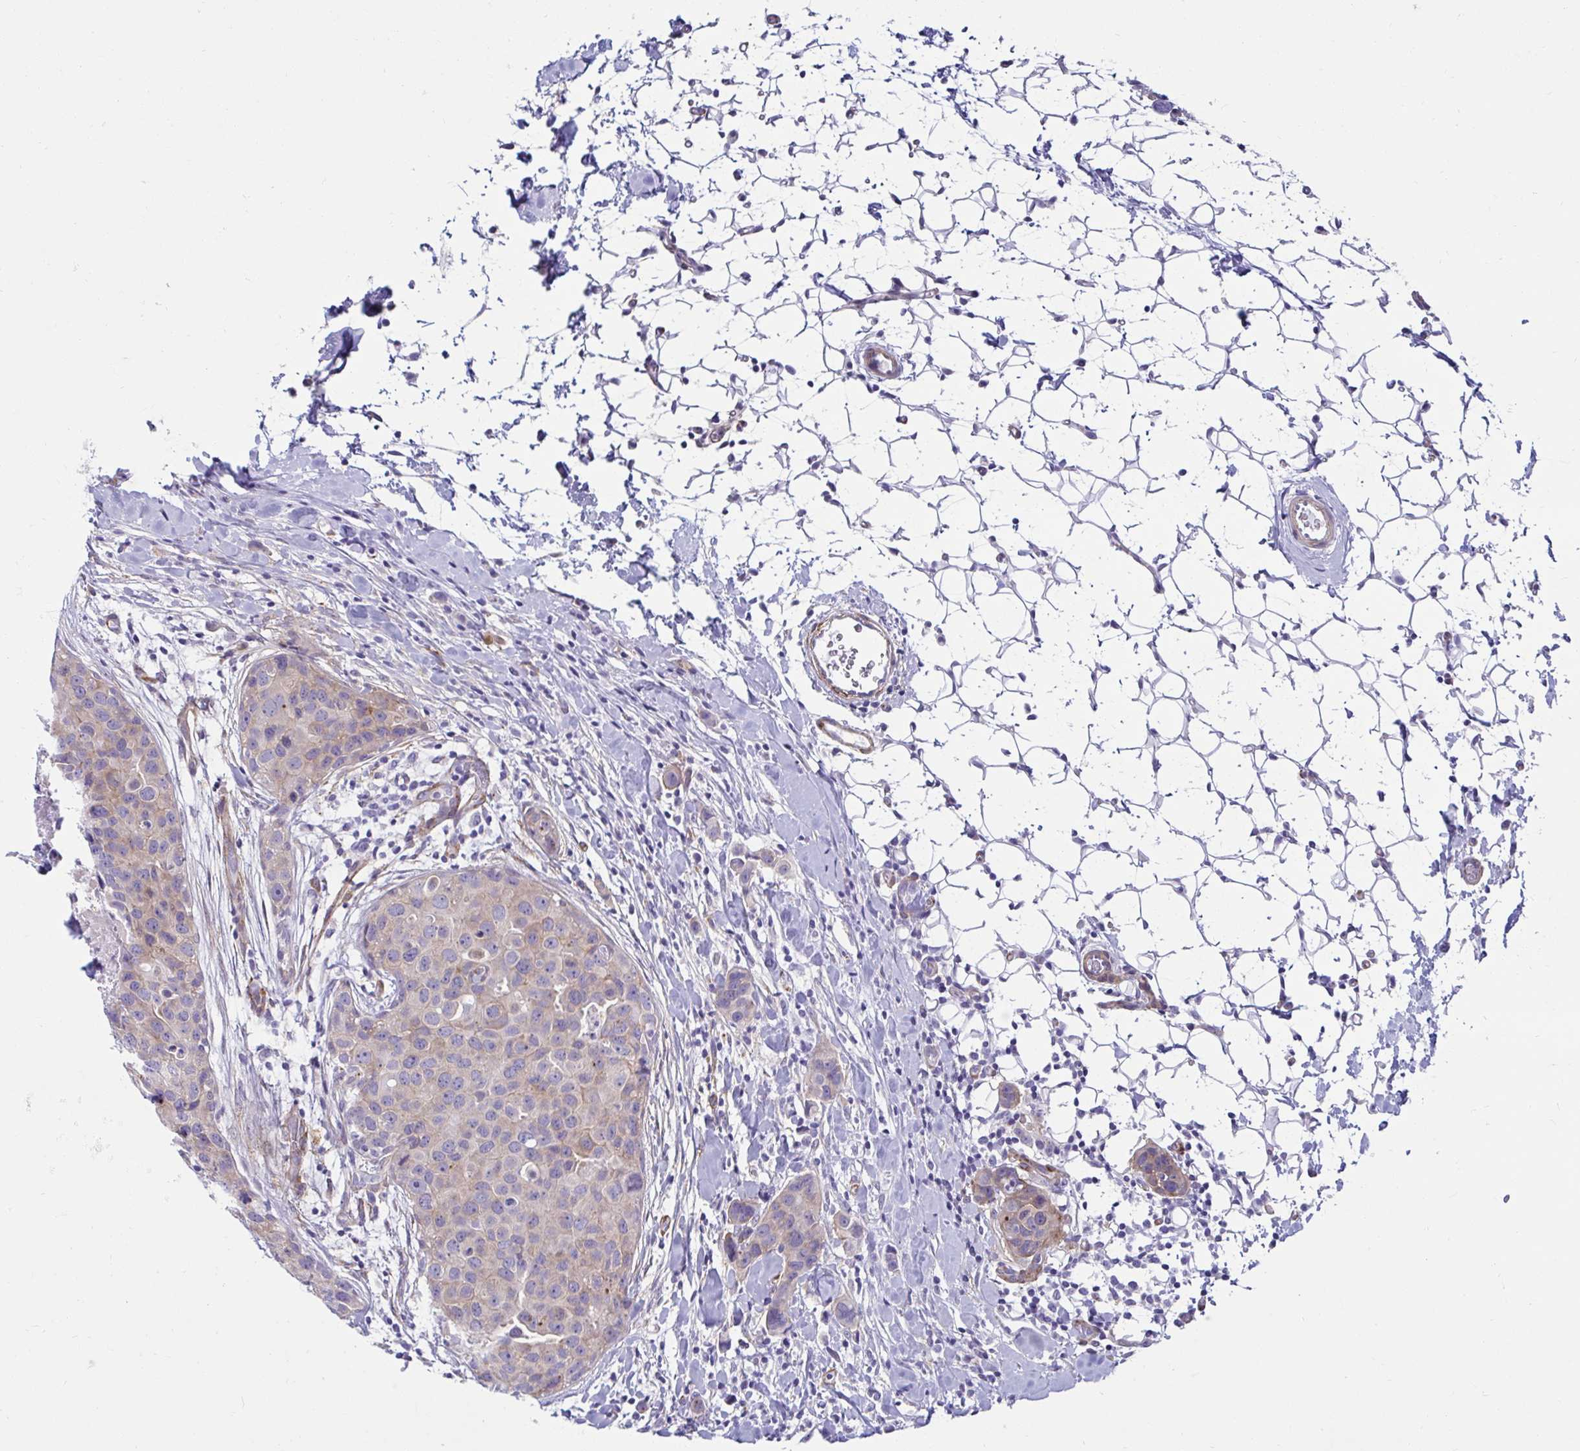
{"staining": {"intensity": "weak", "quantity": "<25%", "location": "cytoplasmic/membranous"}, "tissue": "breast cancer", "cell_type": "Tumor cells", "image_type": "cancer", "snomed": [{"axis": "morphology", "description": "Duct carcinoma"}, {"axis": "topography", "description": "Breast"}], "caption": "A high-resolution image shows immunohistochemistry staining of breast cancer (infiltrating ductal carcinoma), which exhibits no significant staining in tumor cells. (DAB (3,3'-diaminobenzidine) IHC visualized using brightfield microscopy, high magnification).", "gene": "ANKRD62", "patient": {"sex": "female", "age": 24}}